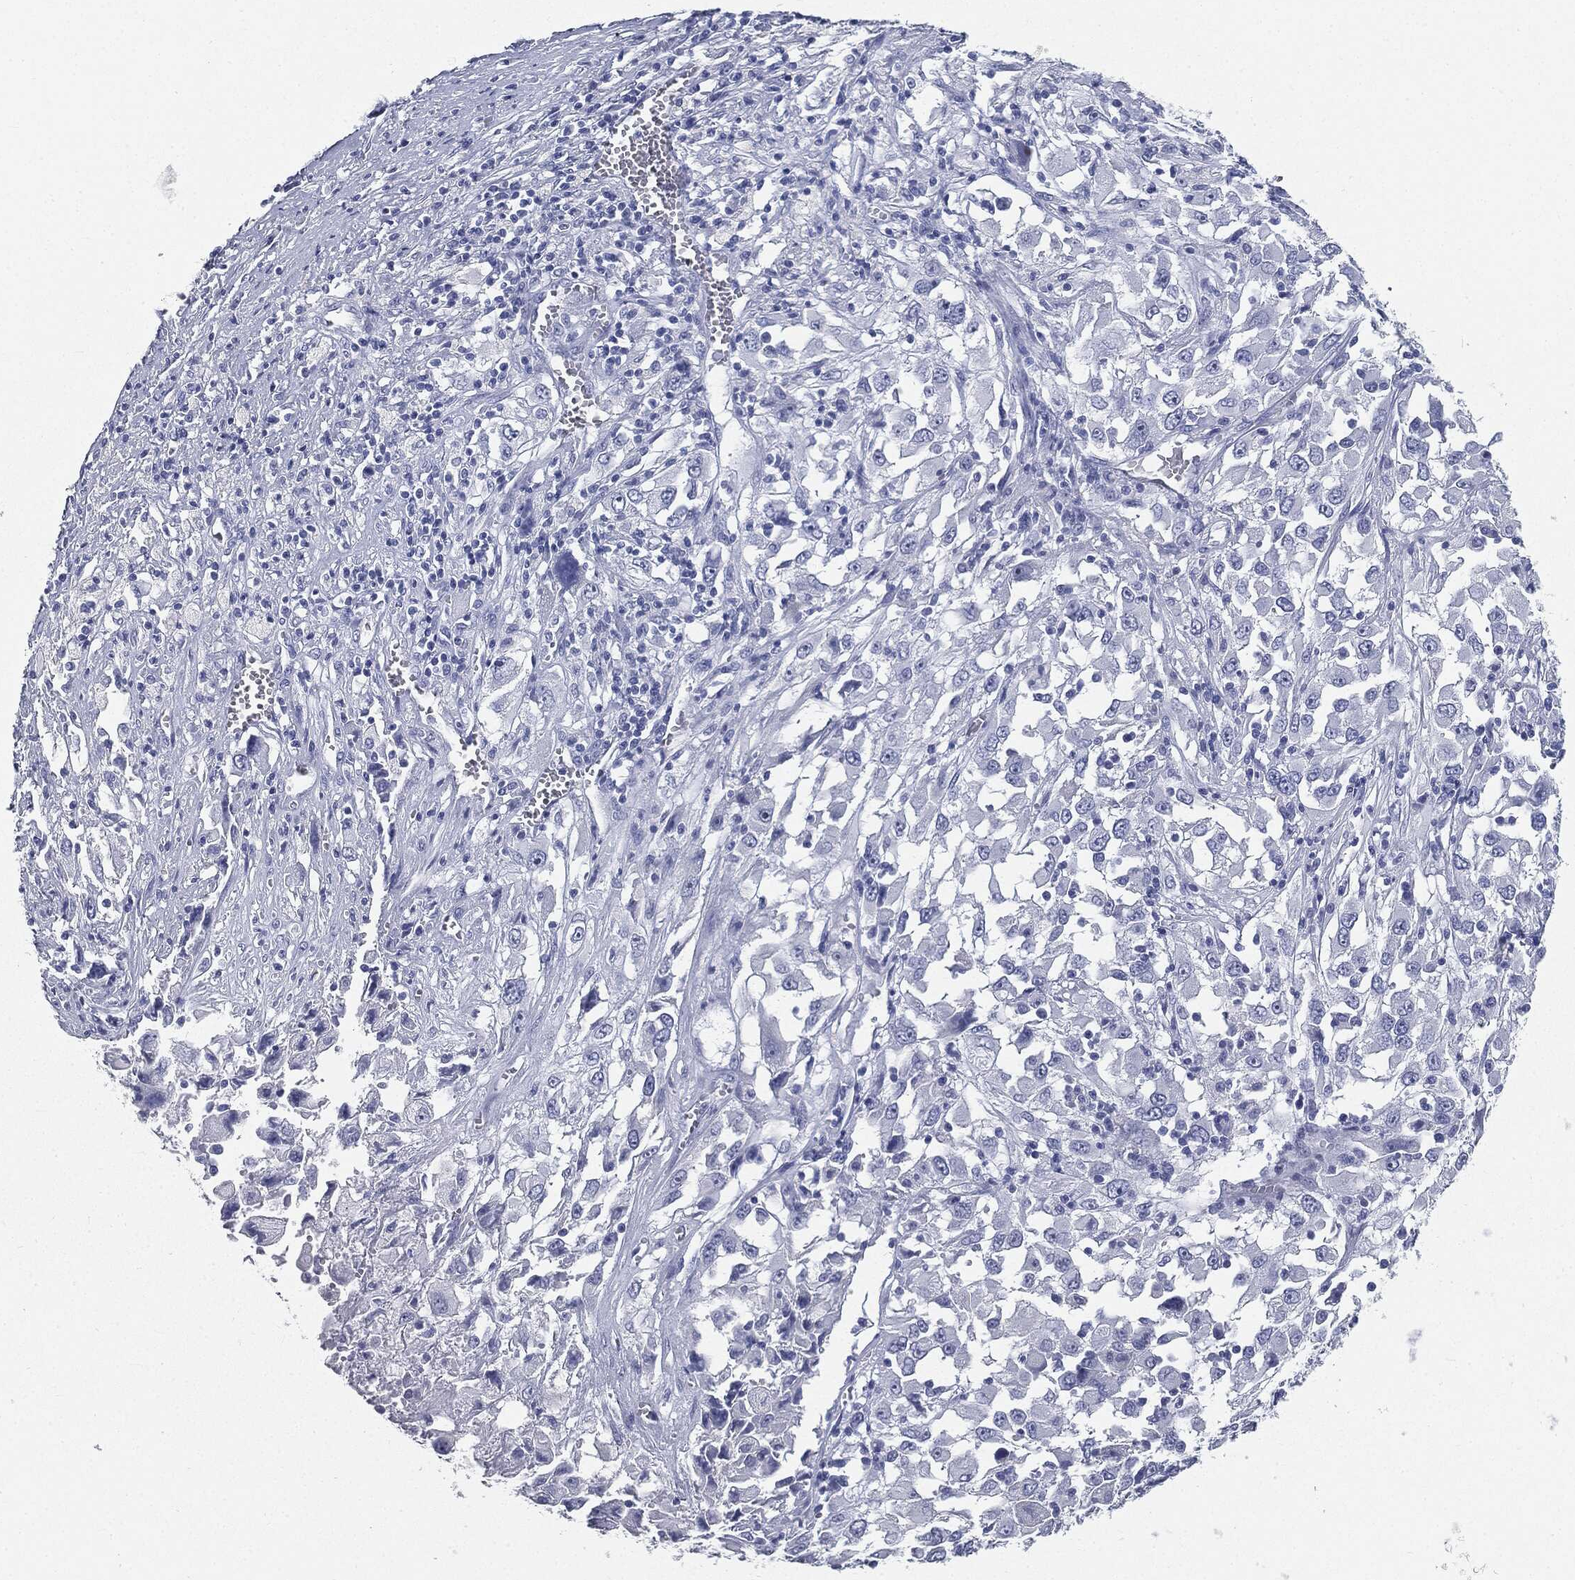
{"staining": {"intensity": "negative", "quantity": "none", "location": "none"}, "tissue": "melanoma", "cell_type": "Tumor cells", "image_type": "cancer", "snomed": [{"axis": "morphology", "description": "Malignant melanoma, Metastatic site"}, {"axis": "topography", "description": "Soft tissue"}], "caption": "Tumor cells are negative for brown protein staining in melanoma.", "gene": "CUZD1", "patient": {"sex": "male", "age": 50}}